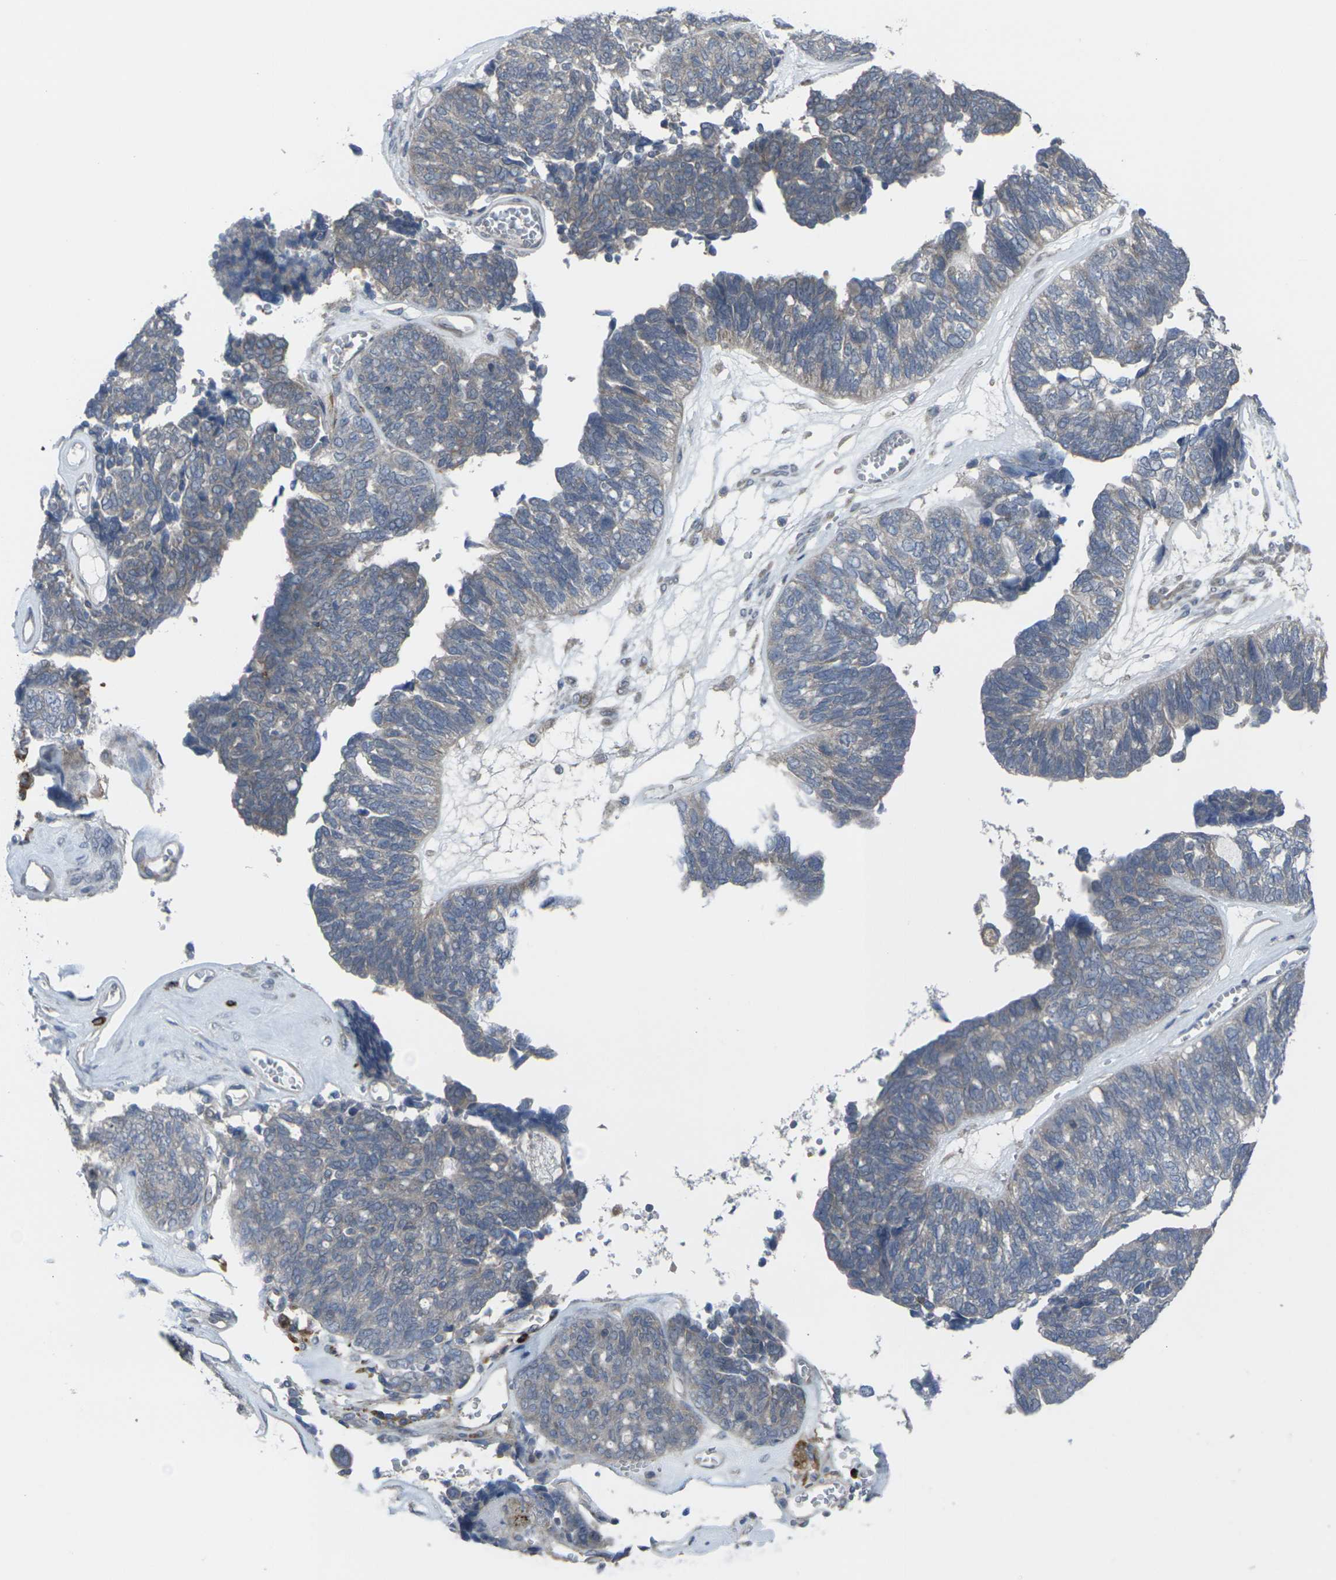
{"staining": {"intensity": "weak", "quantity": "25%-75%", "location": "cytoplasmic/membranous"}, "tissue": "ovarian cancer", "cell_type": "Tumor cells", "image_type": "cancer", "snomed": [{"axis": "morphology", "description": "Cystadenocarcinoma, serous, NOS"}, {"axis": "topography", "description": "Ovary"}], "caption": "There is low levels of weak cytoplasmic/membranous staining in tumor cells of ovarian cancer (serous cystadenocarcinoma), as demonstrated by immunohistochemical staining (brown color).", "gene": "CCR10", "patient": {"sex": "female", "age": 79}}